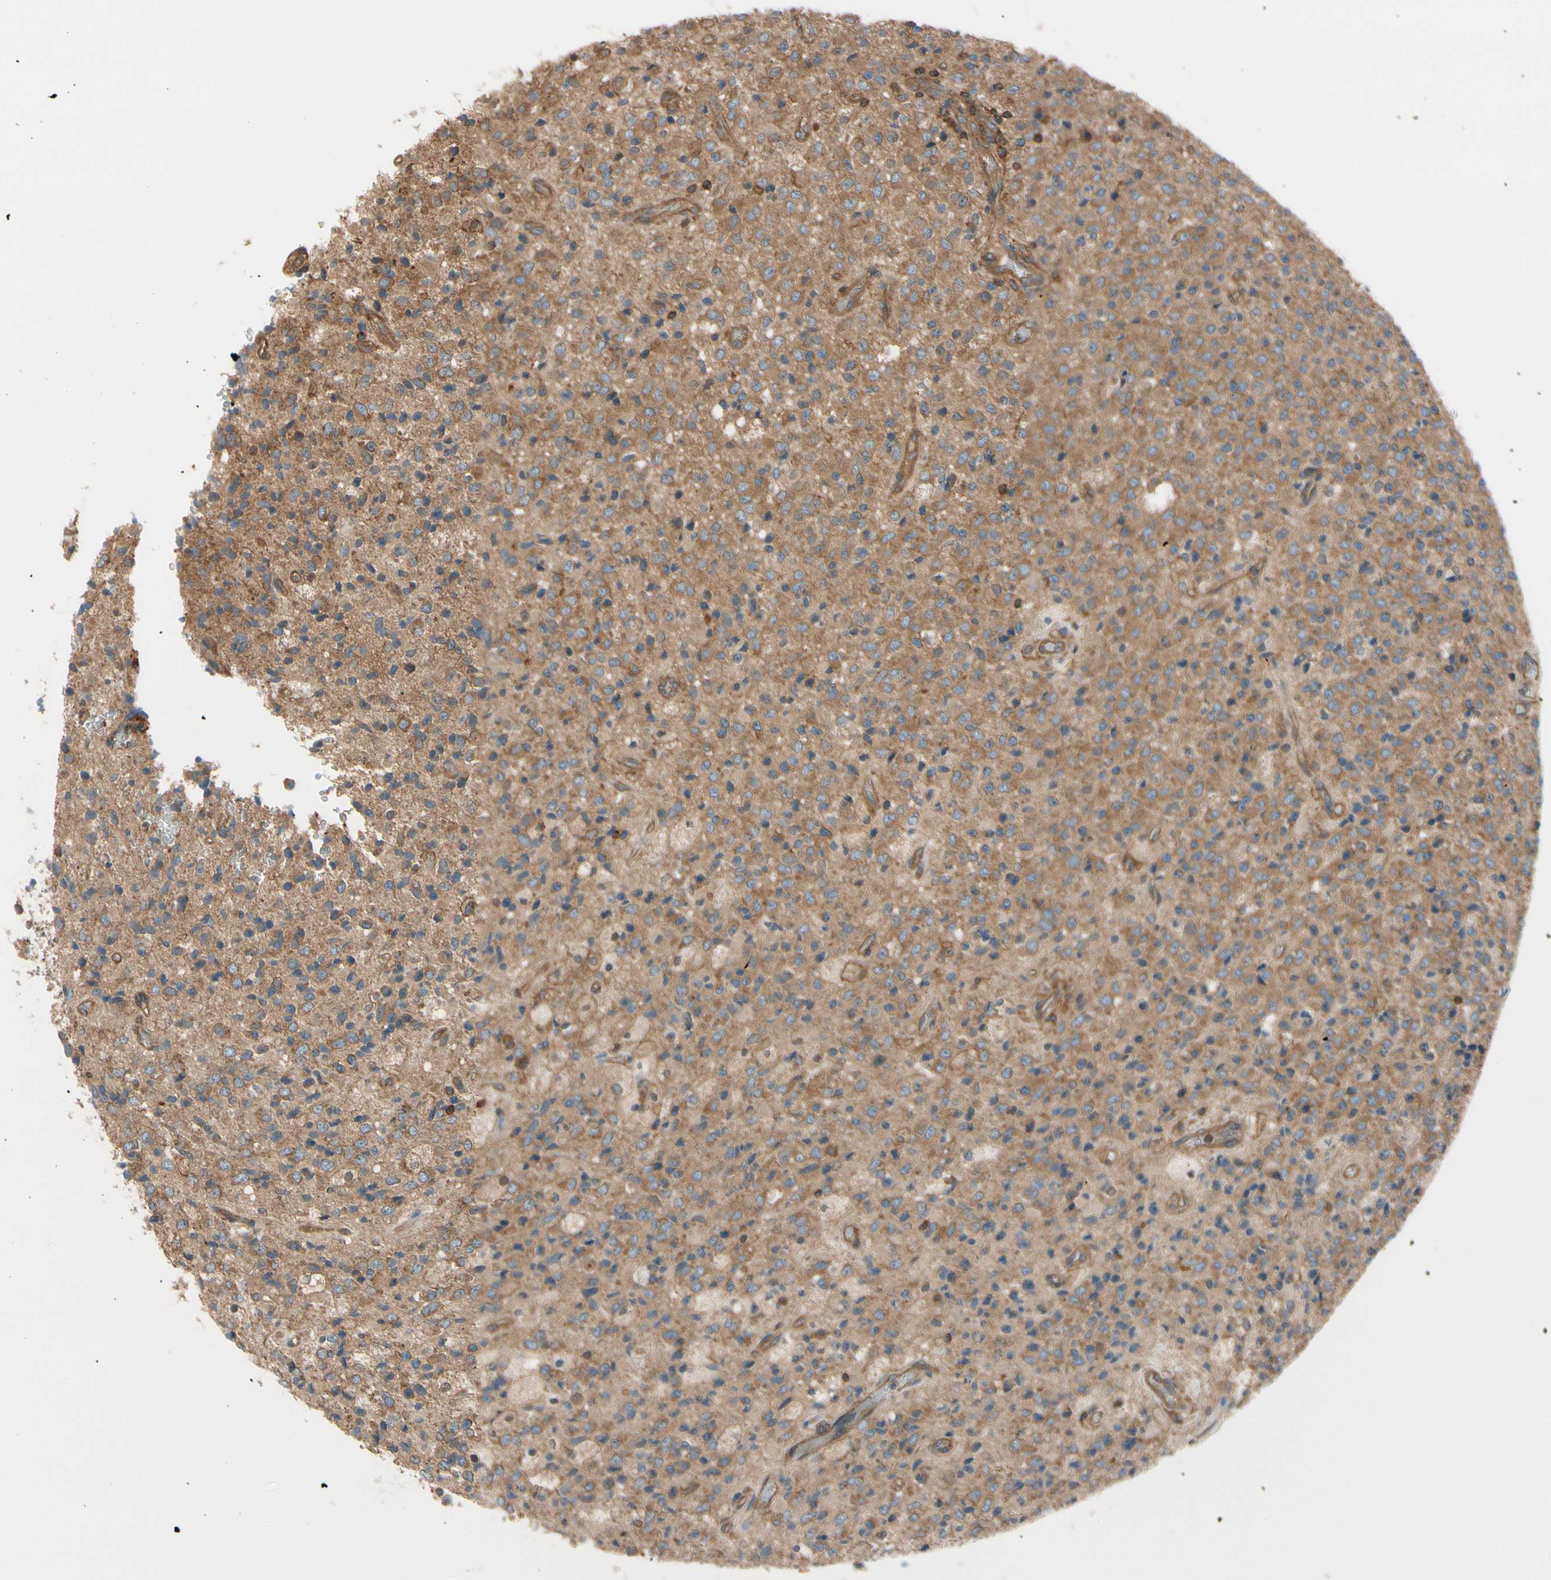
{"staining": {"intensity": "moderate", "quantity": "25%-75%", "location": "cytoplasmic/membranous"}, "tissue": "glioma", "cell_type": "Tumor cells", "image_type": "cancer", "snomed": [{"axis": "morphology", "description": "Glioma, malignant, High grade"}, {"axis": "topography", "description": "pancreas cauda"}], "caption": "Immunohistochemical staining of human glioma demonstrates medium levels of moderate cytoplasmic/membranous staining in approximately 25%-75% of tumor cells.", "gene": "EPS15", "patient": {"sex": "male", "age": 60}}